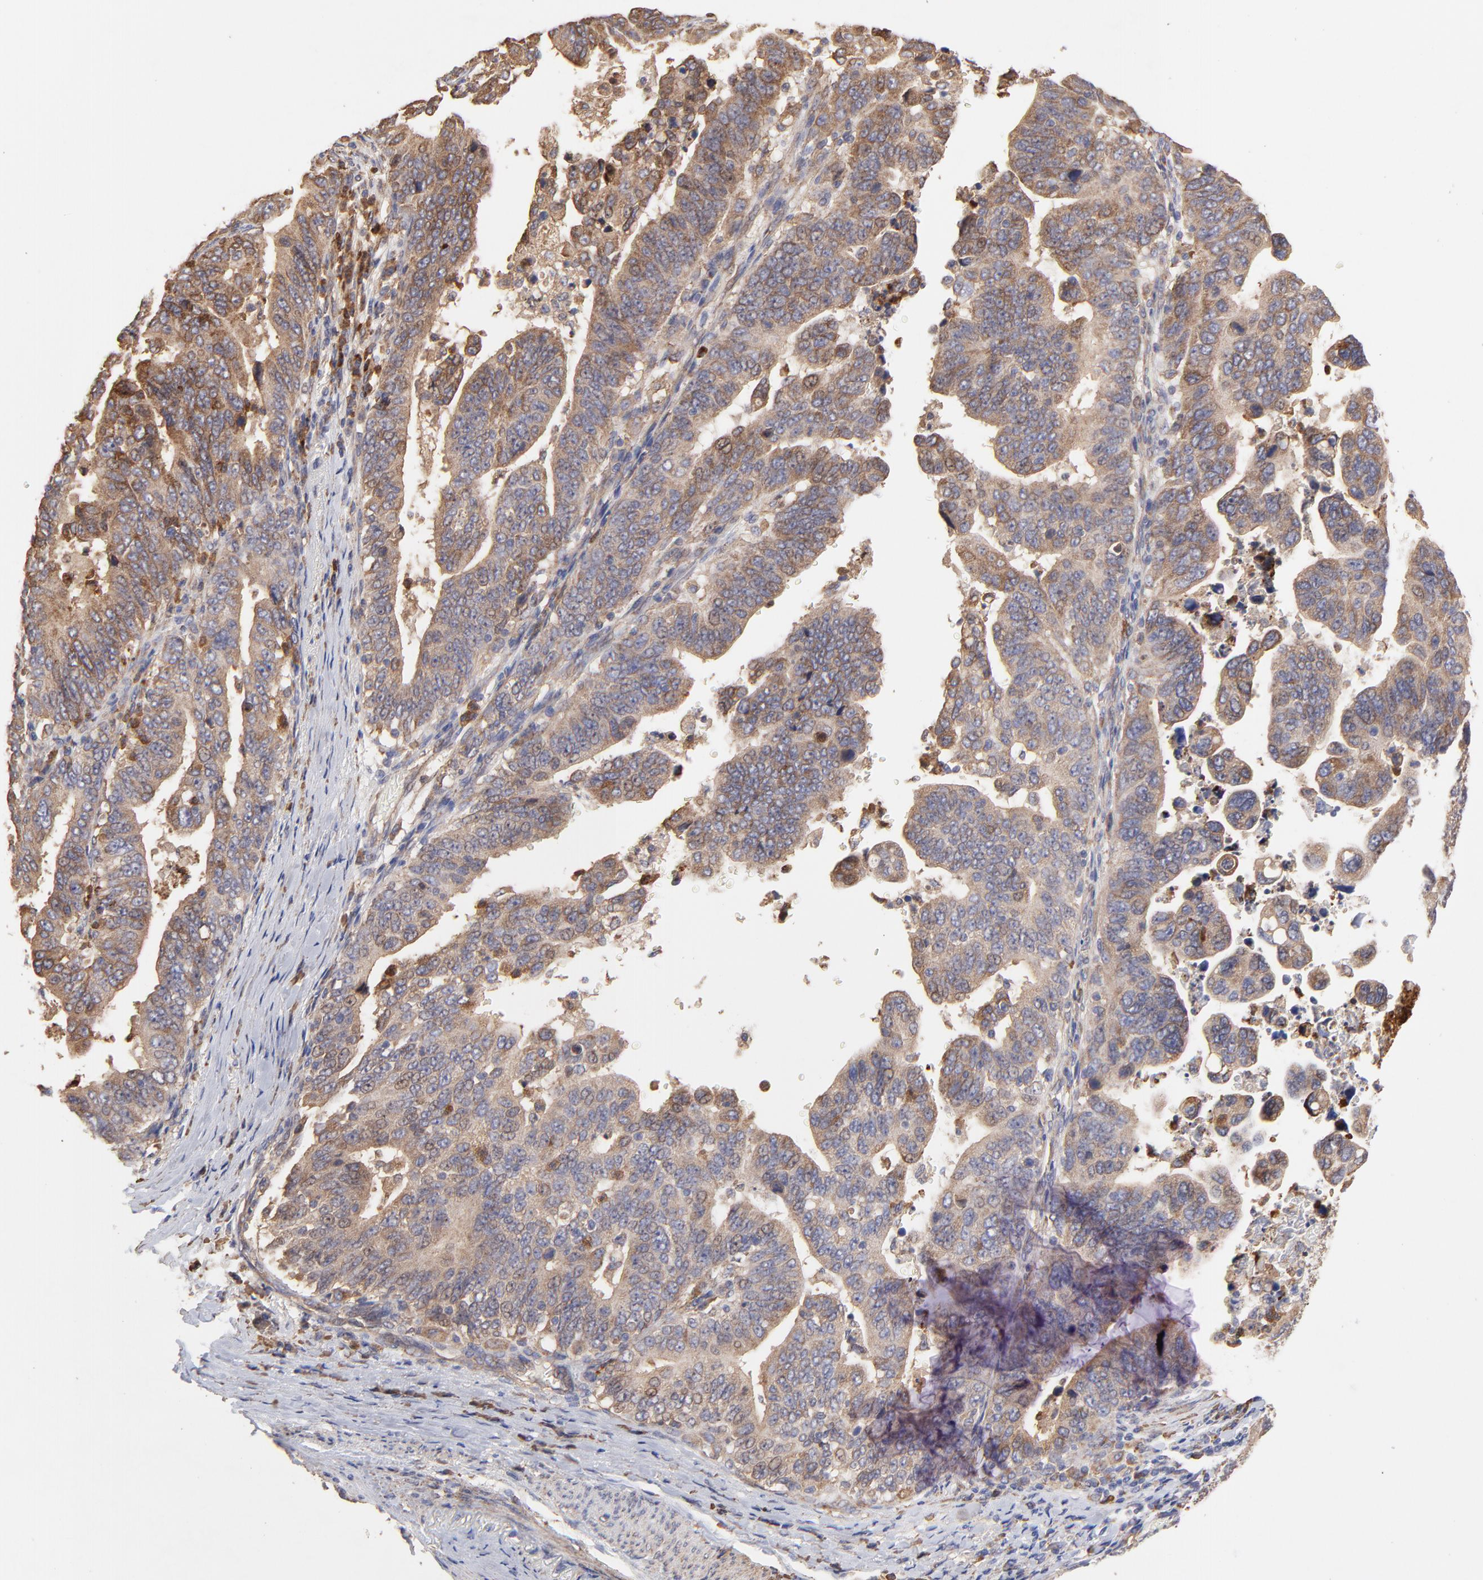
{"staining": {"intensity": "moderate", "quantity": ">75%", "location": "cytoplasmic/membranous"}, "tissue": "stomach cancer", "cell_type": "Tumor cells", "image_type": "cancer", "snomed": [{"axis": "morphology", "description": "Adenocarcinoma, NOS"}, {"axis": "topography", "description": "Stomach, upper"}], "caption": "Tumor cells reveal medium levels of moderate cytoplasmic/membranous positivity in approximately >75% of cells in stomach cancer (adenocarcinoma).", "gene": "PFKM", "patient": {"sex": "female", "age": 50}}